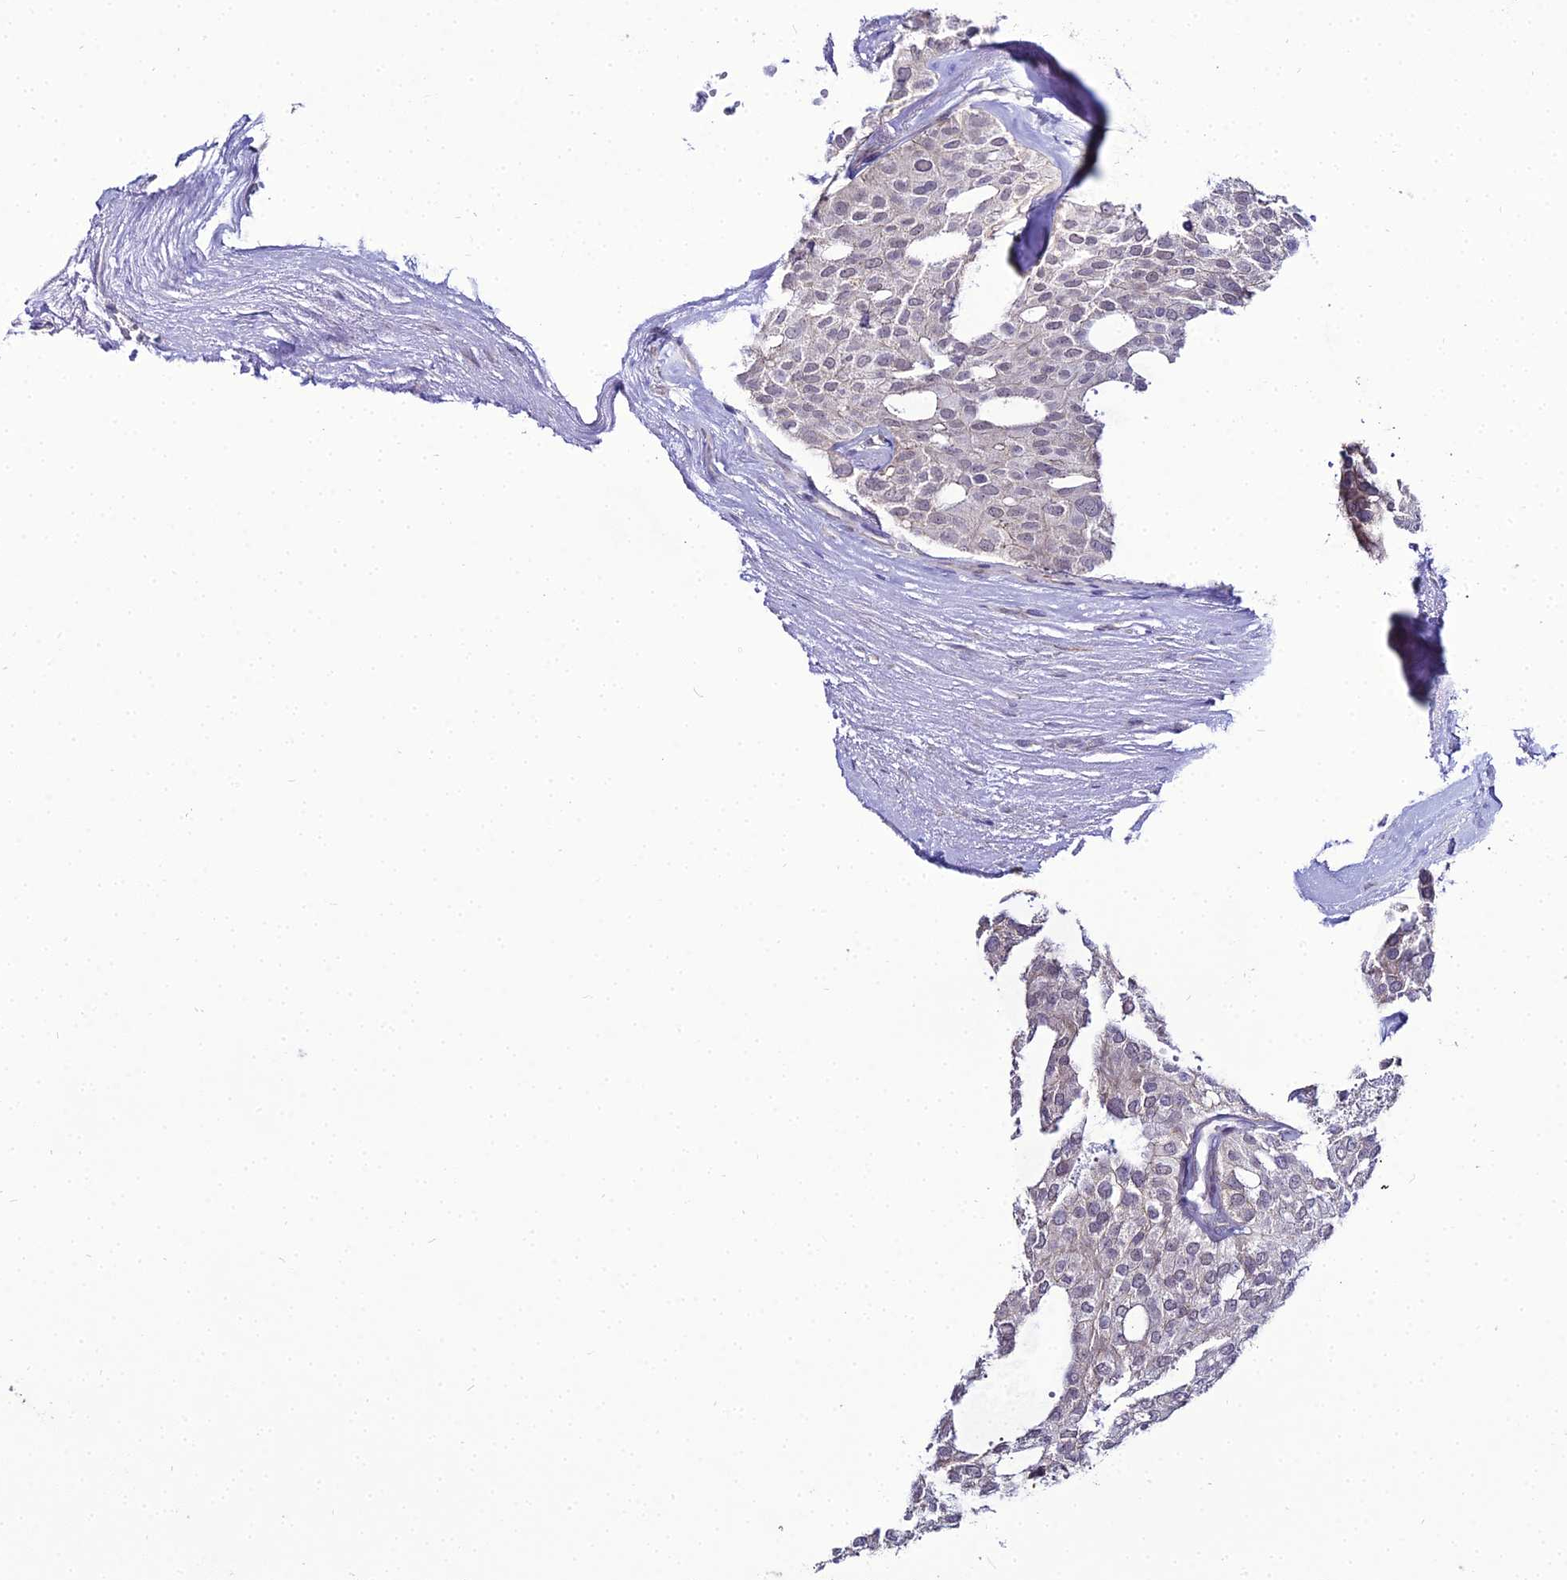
{"staining": {"intensity": "negative", "quantity": "none", "location": "none"}, "tissue": "thyroid cancer", "cell_type": "Tumor cells", "image_type": "cancer", "snomed": [{"axis": "morphology", "description": "Follicular adenoma carcinoma, NOS"}, {"axis": "topography", "description": "Thyroid gland"}], "caption": "Immunohistochemical staining of human thyroid cancer (follicular adenoma carcinoma) shows no significant expression in tumor cells. (DAB IHC visualized using brightfield microscopy, high magnification).", "gene": "TROAP", "patient": {"sex": "male", "age": 75}}